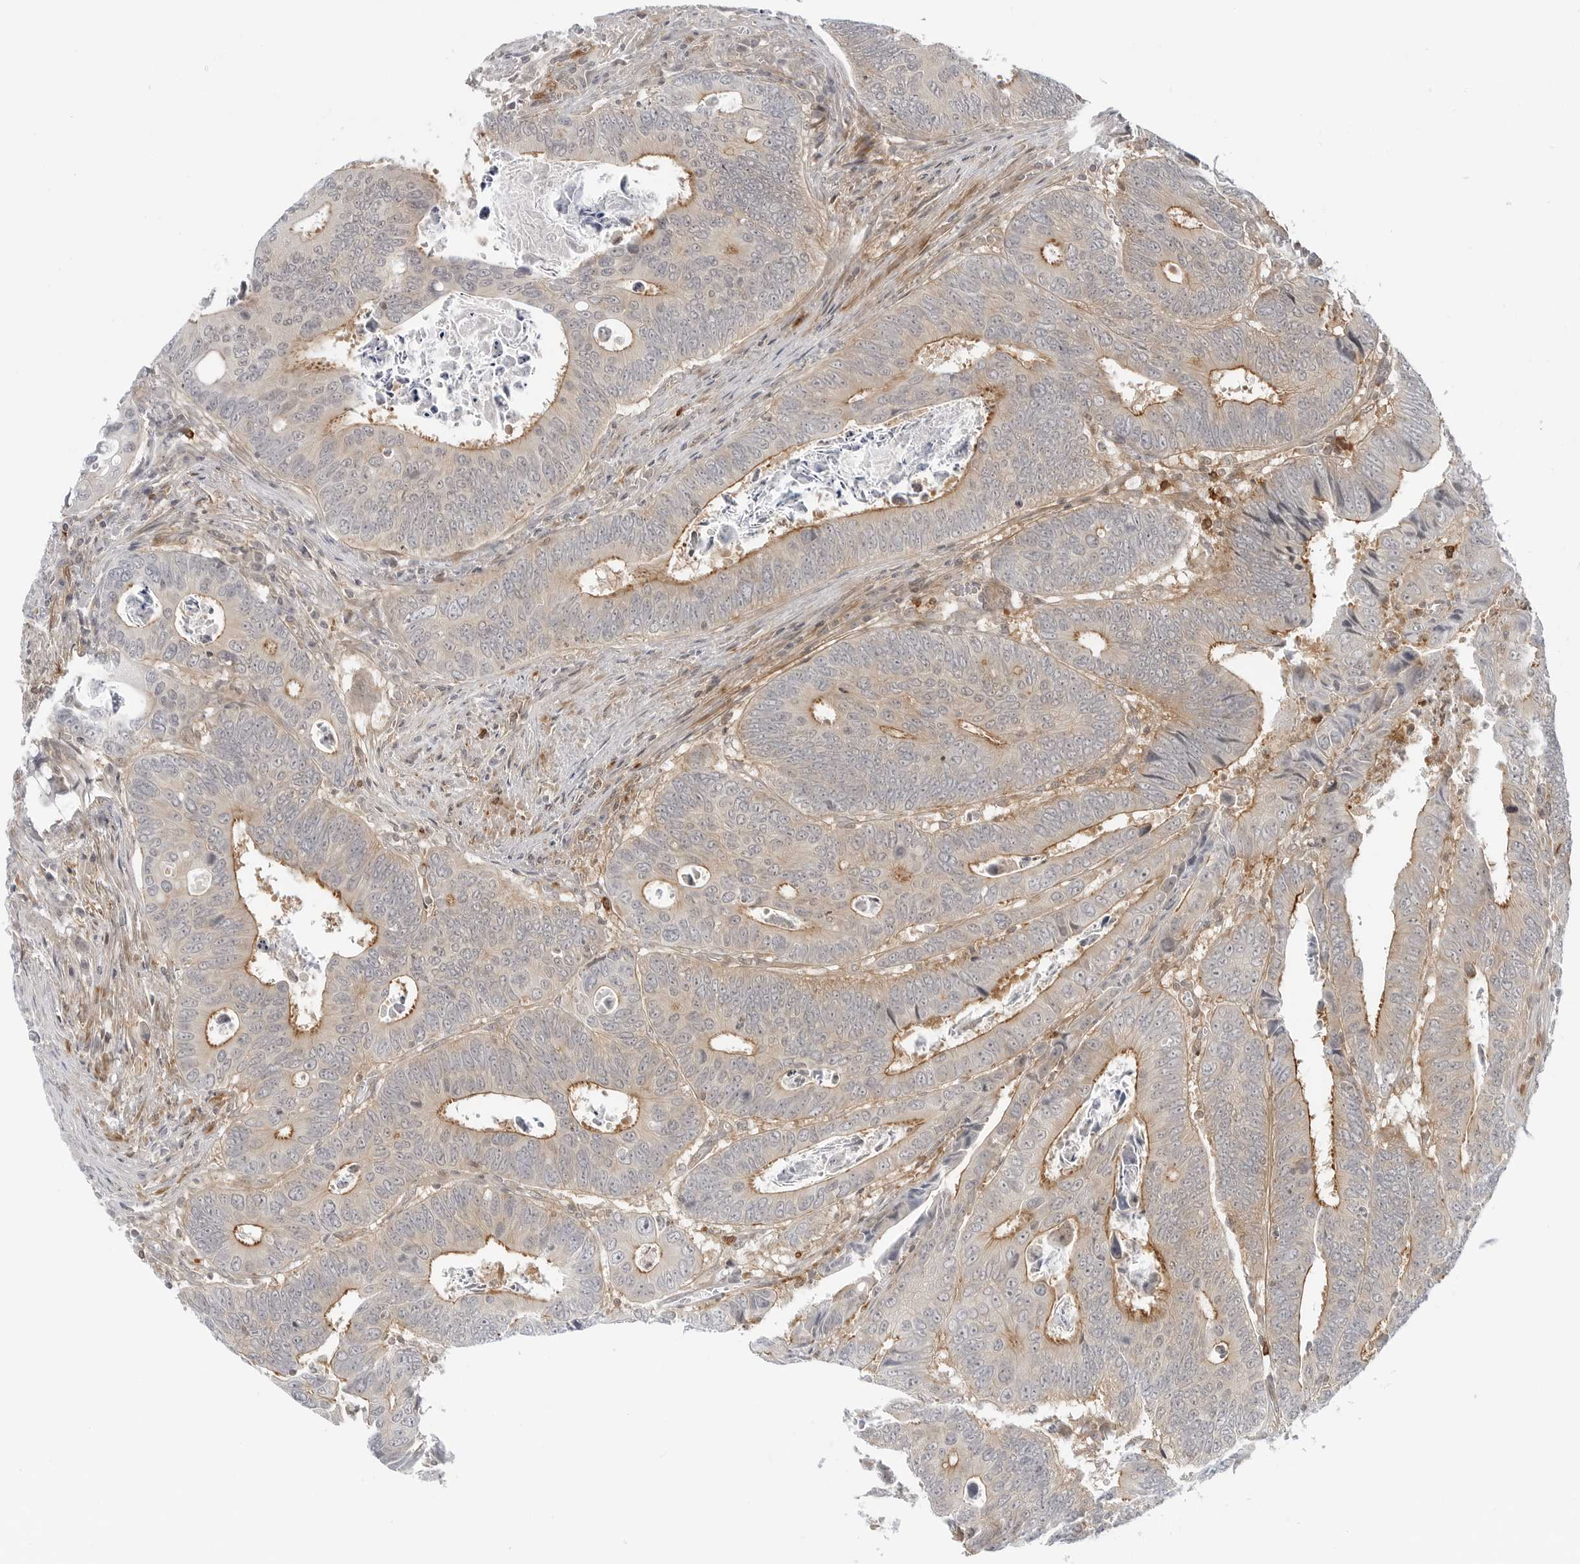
{"staining": {"intensity": "moderate", "quantity": "<25%", "location": "cytoplasmic/membranous"}, "tissue": "colorectal cancer", "cell_type": "Tumor cells", "image_type": "cancer", "snomed": [{"axis": "morphology", "description": "Adenocarcinoma, NOS"}, {"axis": "topography", "description": "Colon"}], "caption": "Human adenocarcinoma (colorectal) stained for a protein (brown) demonstrates moderate cytoplasmic/membranous positive expression in approximately <25% of tumor cells.", "gene": "STXBP3", "patient": {"sex": "male", "age": 72}}